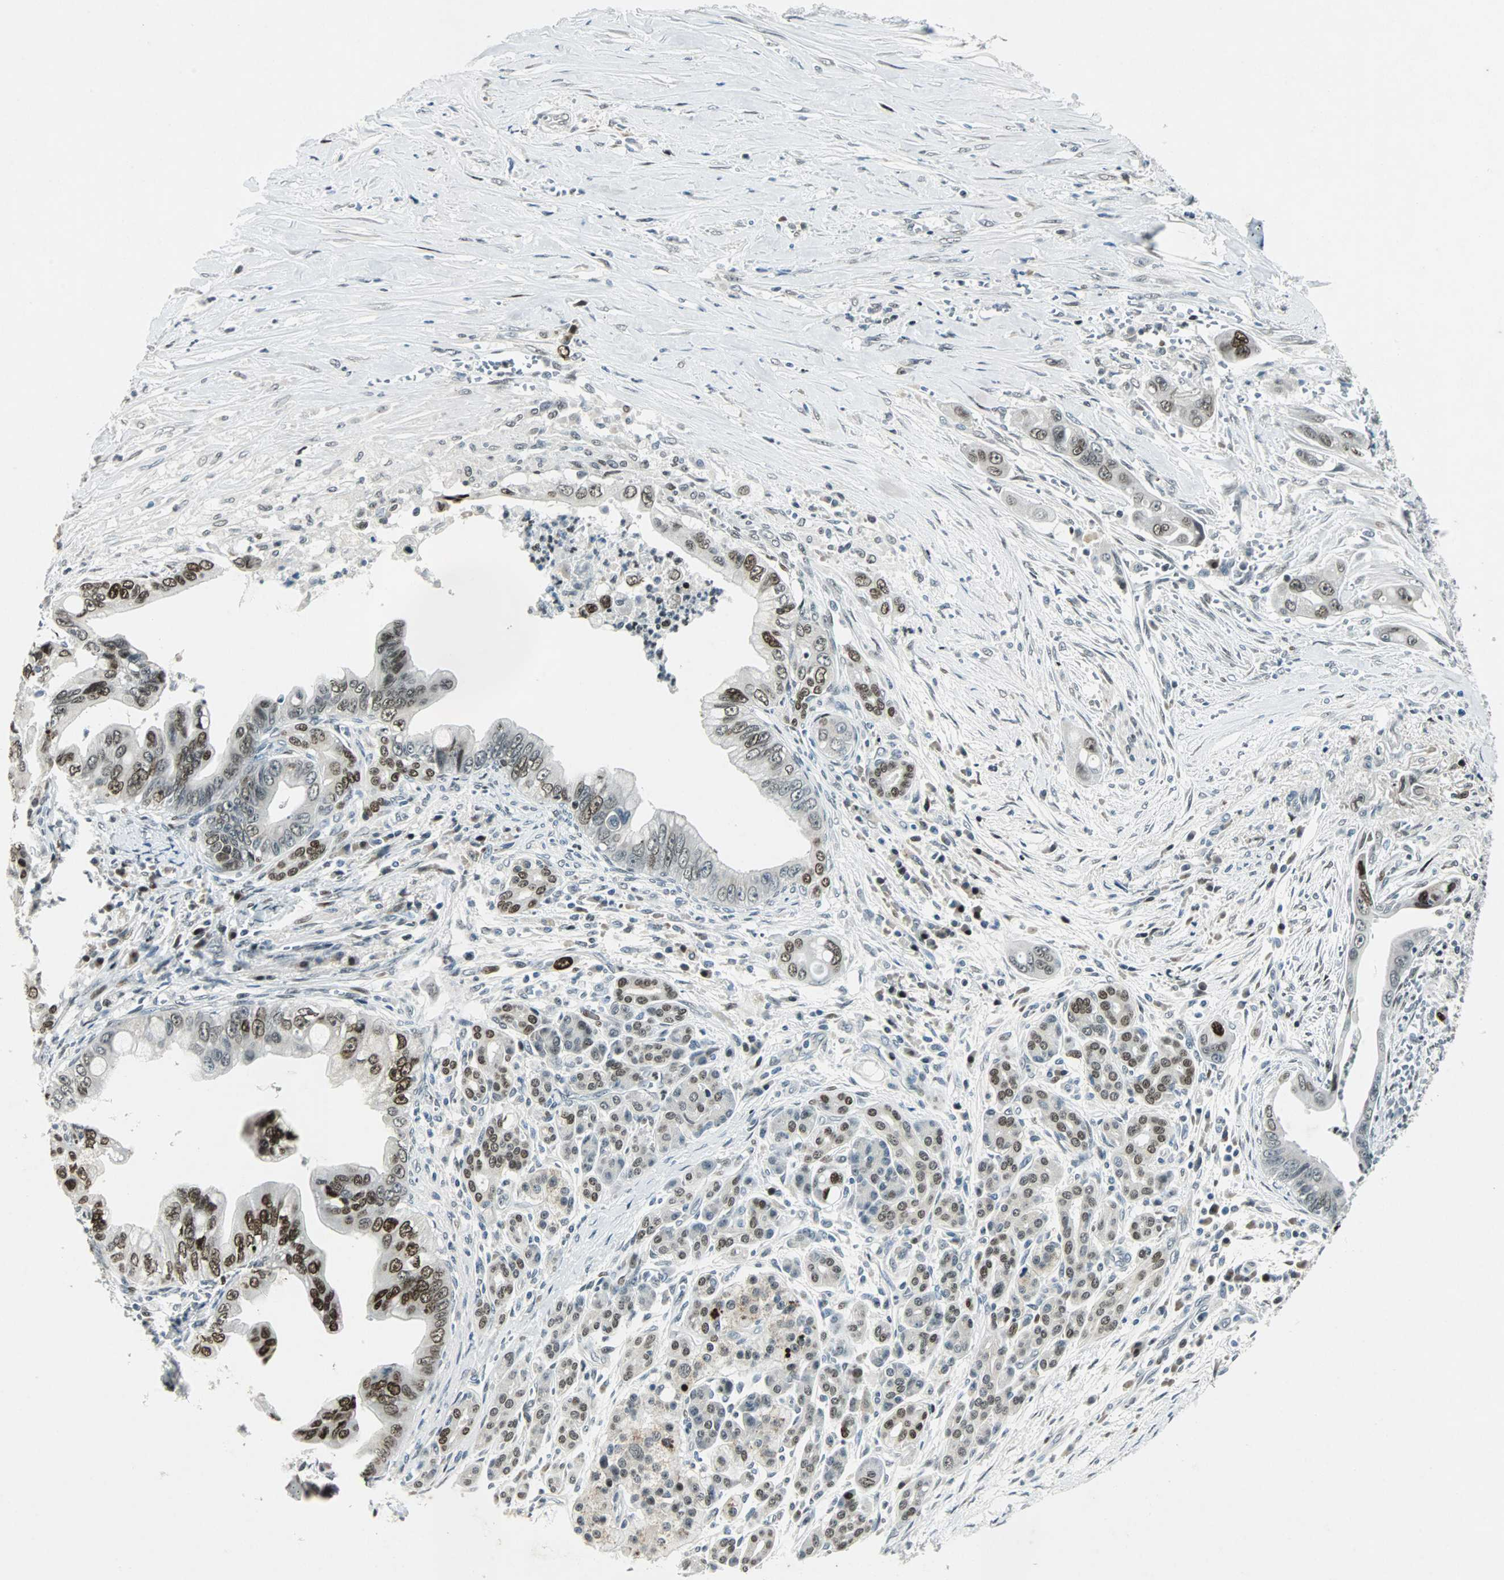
{"staining": {"intensity": "strong", "quantity": "25%-75%", "location": "nuclear"}, "tissue": "pancreatic cancer", "cell_type": "Tumor cells", "image_type": "cancer", "snomed": [{"axis": "morphology", "description": "Adenocarcinoma, NOS"}, {"axis": "topography", "description": "Pancreas"}], "caption": "Immunohistochemistry (IHC) staining of pancreatic cancer (adenocarcinoma), which demonstrates high levels of strong nuclear staining in approximately 25%-75% of tumor cells indicating strong nuclear protein staining. The staining was performed using DAB (3,3'-diaminobenzidine) (brown) for protein detection and nuclei were counterstained in hematoxylin (blue).", "gene": "AJUBA", "patient": {"sex": "male", "age": 59}}